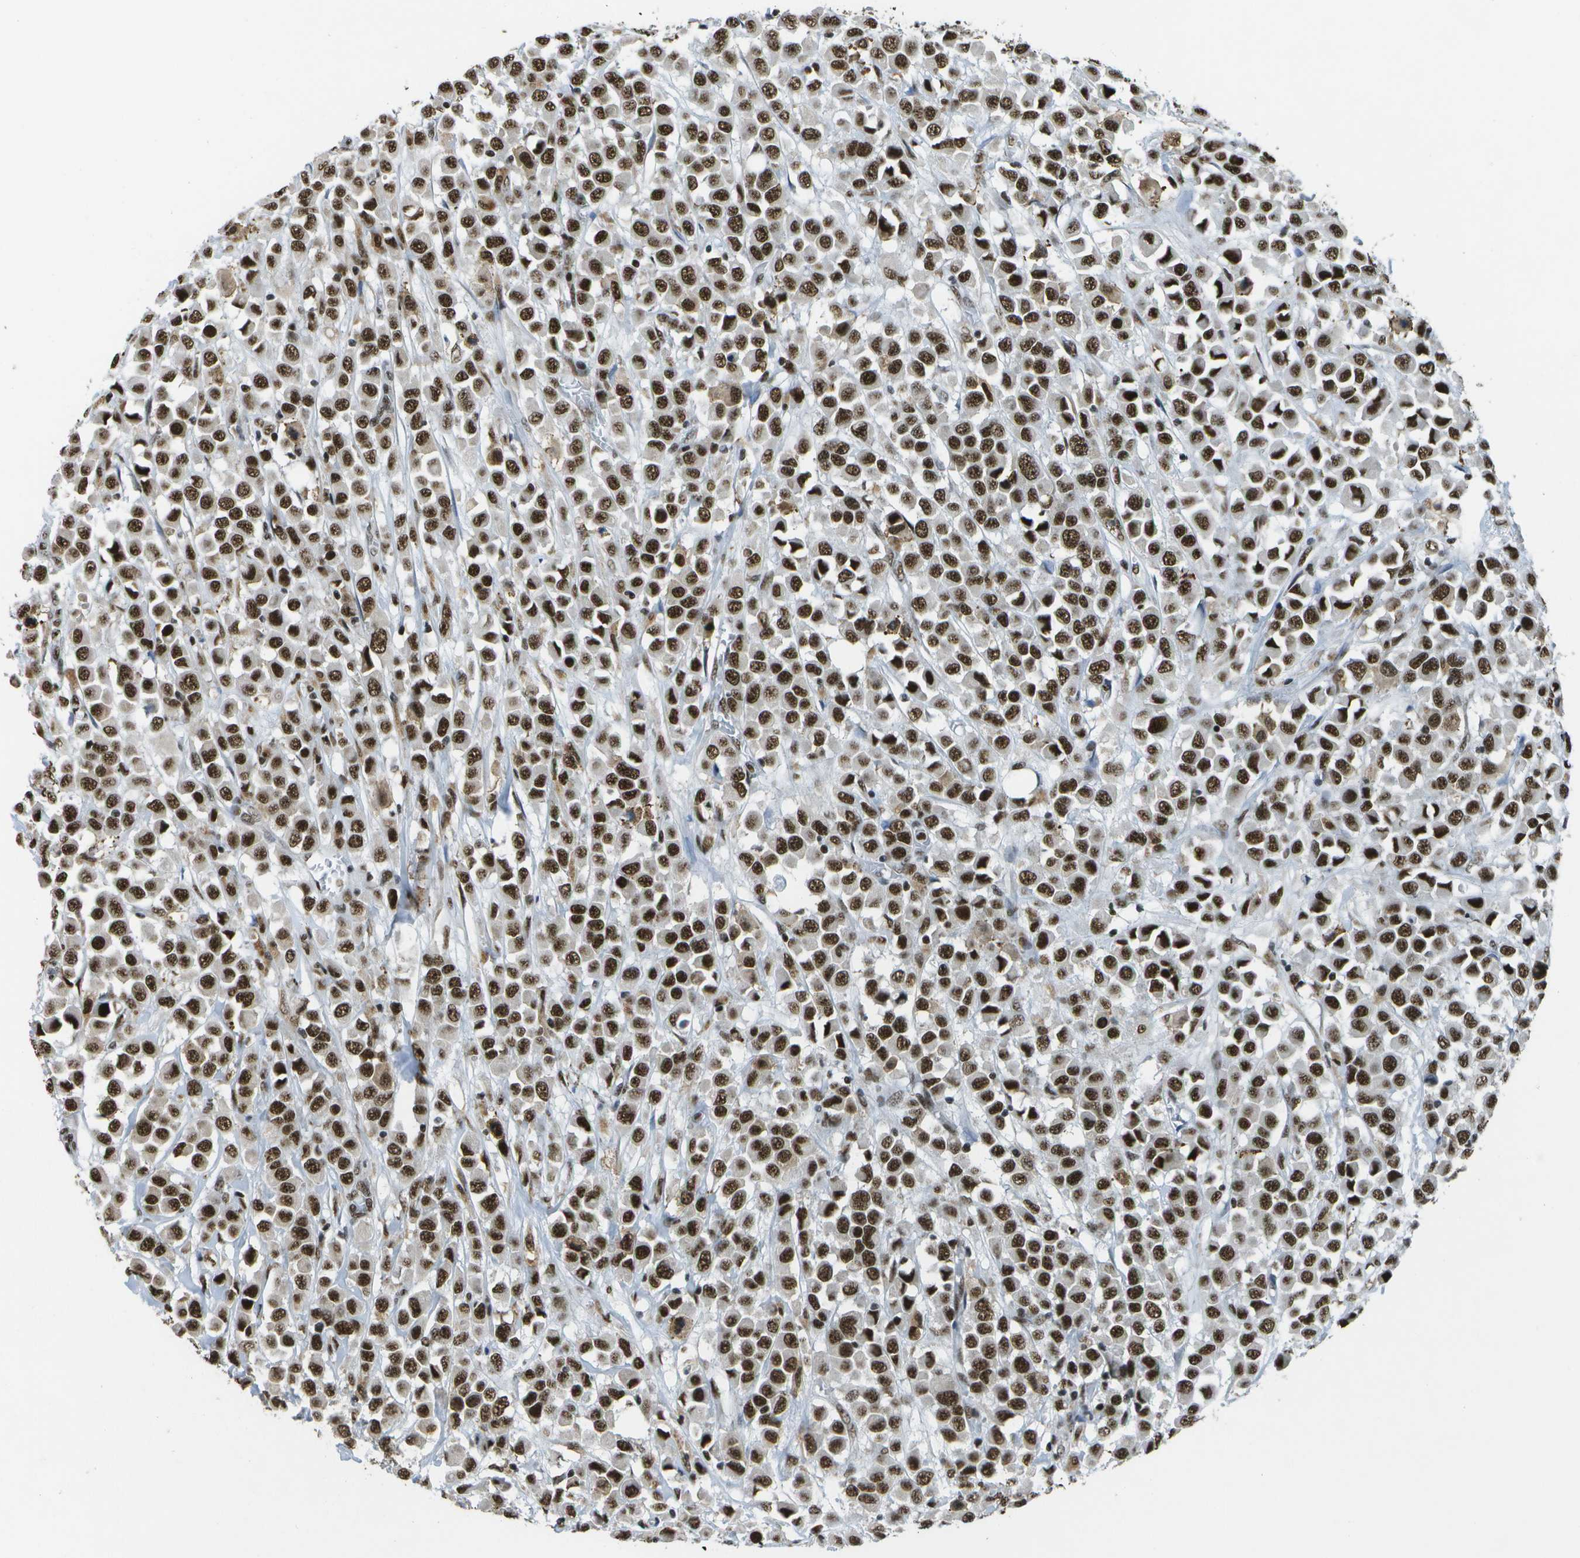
{"staining": {"intensity": "strong", "quantity": ">75%", "location": "nuclear"}, "tissue": "breast cancer", "cell_type": "Tumor cells", "image_type": "cancer", "snomed": [{"axis": "morphology", "description": "Duct carcinoma"}, {"axis": "topography", "description": "Breast"}], "caption": "The micrograph demonstrates staining of breast cancer, revealing strong nuclear protein staining (brown color) within tumor cells.", "gene": "NSRP1", "patient": {"sex": "female", "age": 61}}